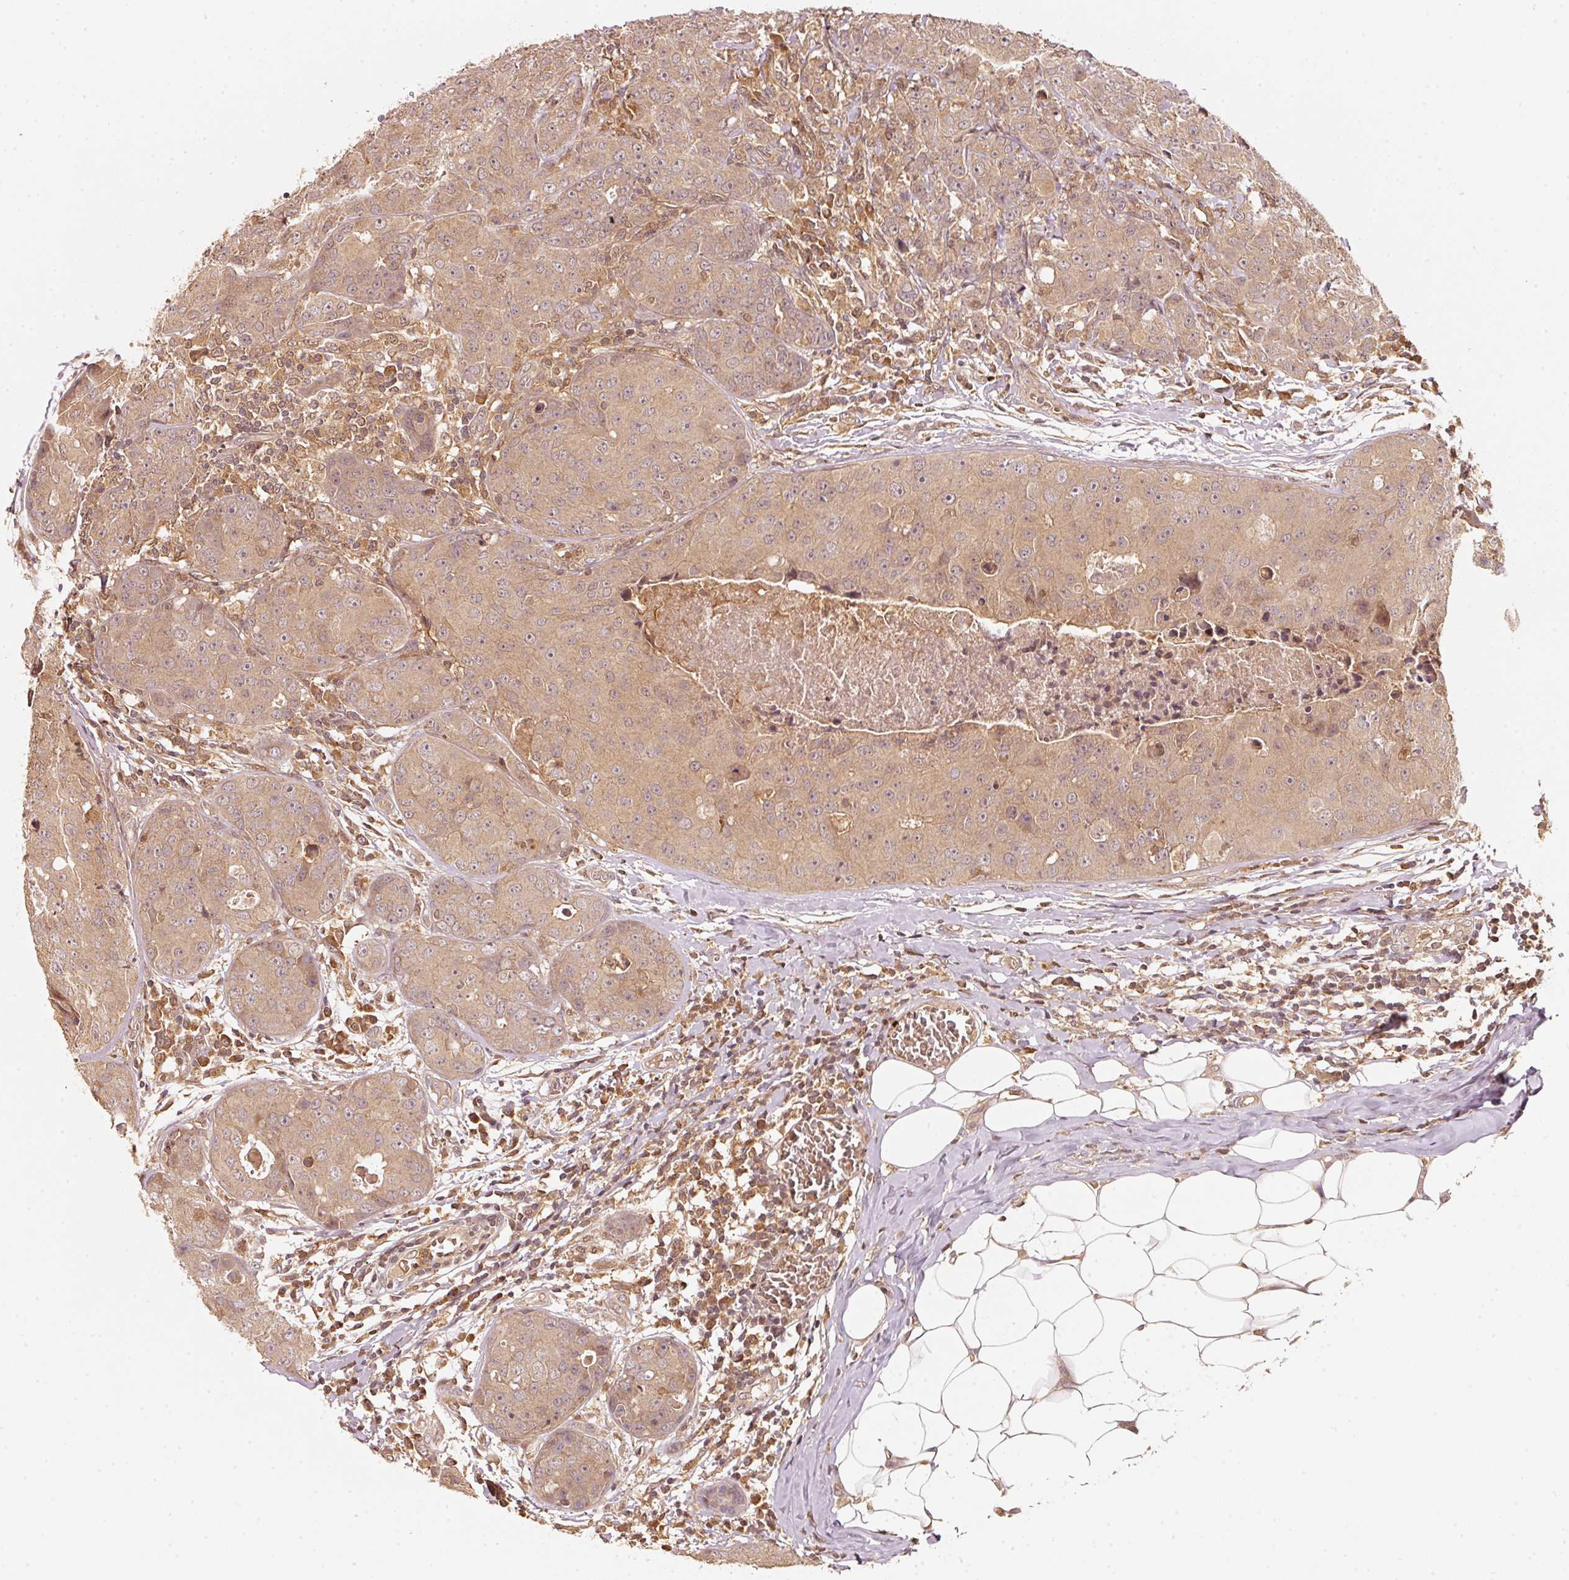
{"staining": {"intensity": "moderate", "quantity": ">75%", "location": "cytoplasmic/membranous"}, "tissue": "breast cancer", "cell_type": "Tumor cells", "image_type": "cancer", "snomed": [{"axis": "morphology", "description": "Duct carcinoma"}, {"axis": "topography", "description": "Breast"}], "caption": "Immunohistochemical staining of breast cancer (invasive ductal carcinoma) demonstrates medium levels of moderate cytoplasmic/membranous expression in about >75% of tumor cells.", "gene": "RRAS2", "patient": {"sex": "female", "age": 43}}